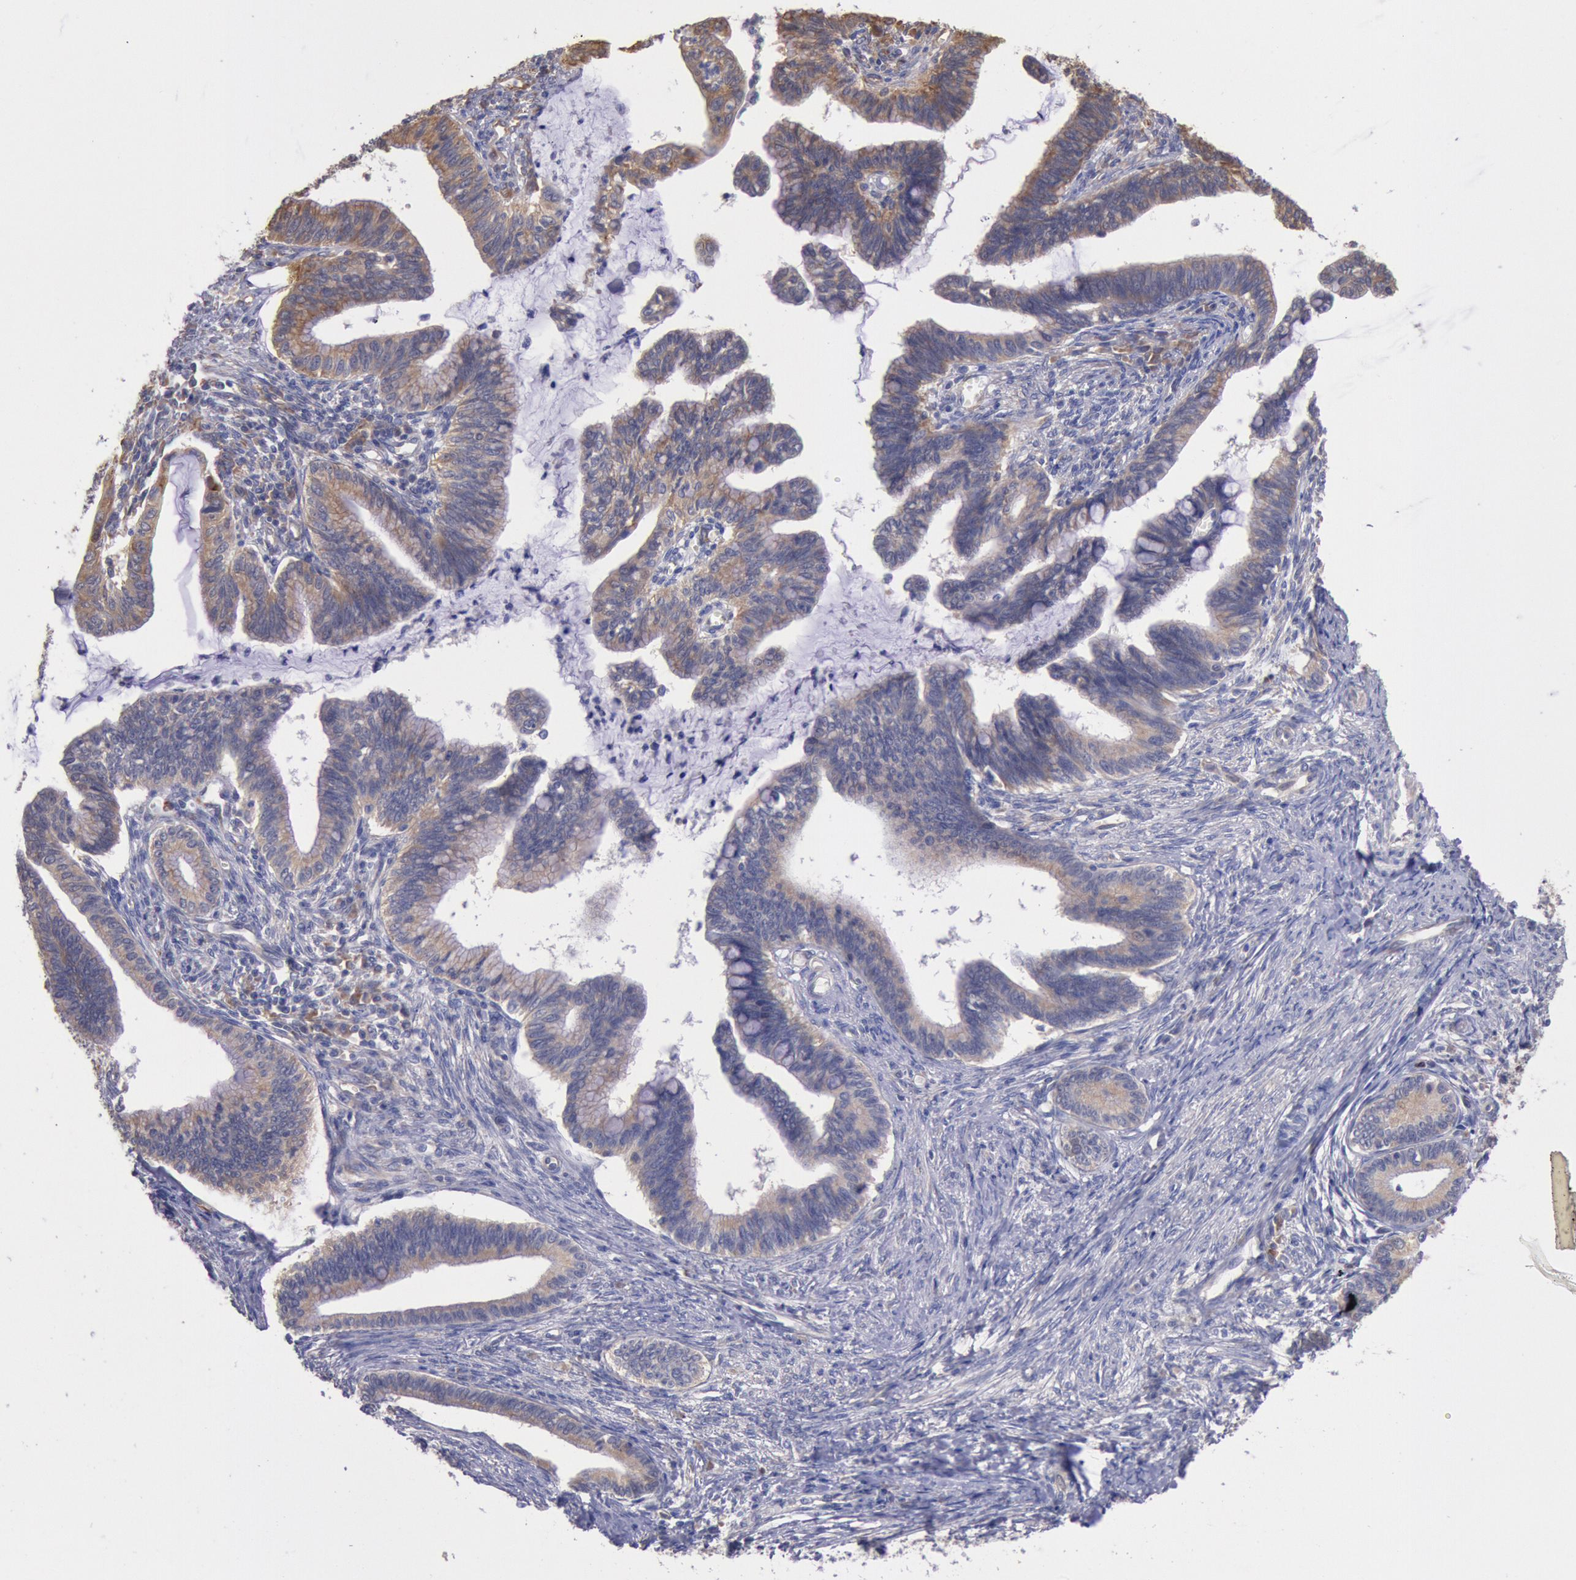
{"staining": {"intensity": "weak", "quantity": ">75%", "location": "cytoplasmic/membranous"}, "tissue": "cervical cancer", "cell_type": "Tumor cells", "image_type": "cancer", "snomed": [{"axis": "morphology", "description": "Adenocarcinoma, NOS"}, {"axis": "topography", "description": "Cervix"}], "caption": "A high-resolution histopathology image shows immunohistochemistry staining of adenocarcinoma (cervical), which displays weak cytoplasmic/membranous expression in approximately >75% of tumor cells.", "gene": "DRG1", "patient": {"sex": "female", "age": 36}}